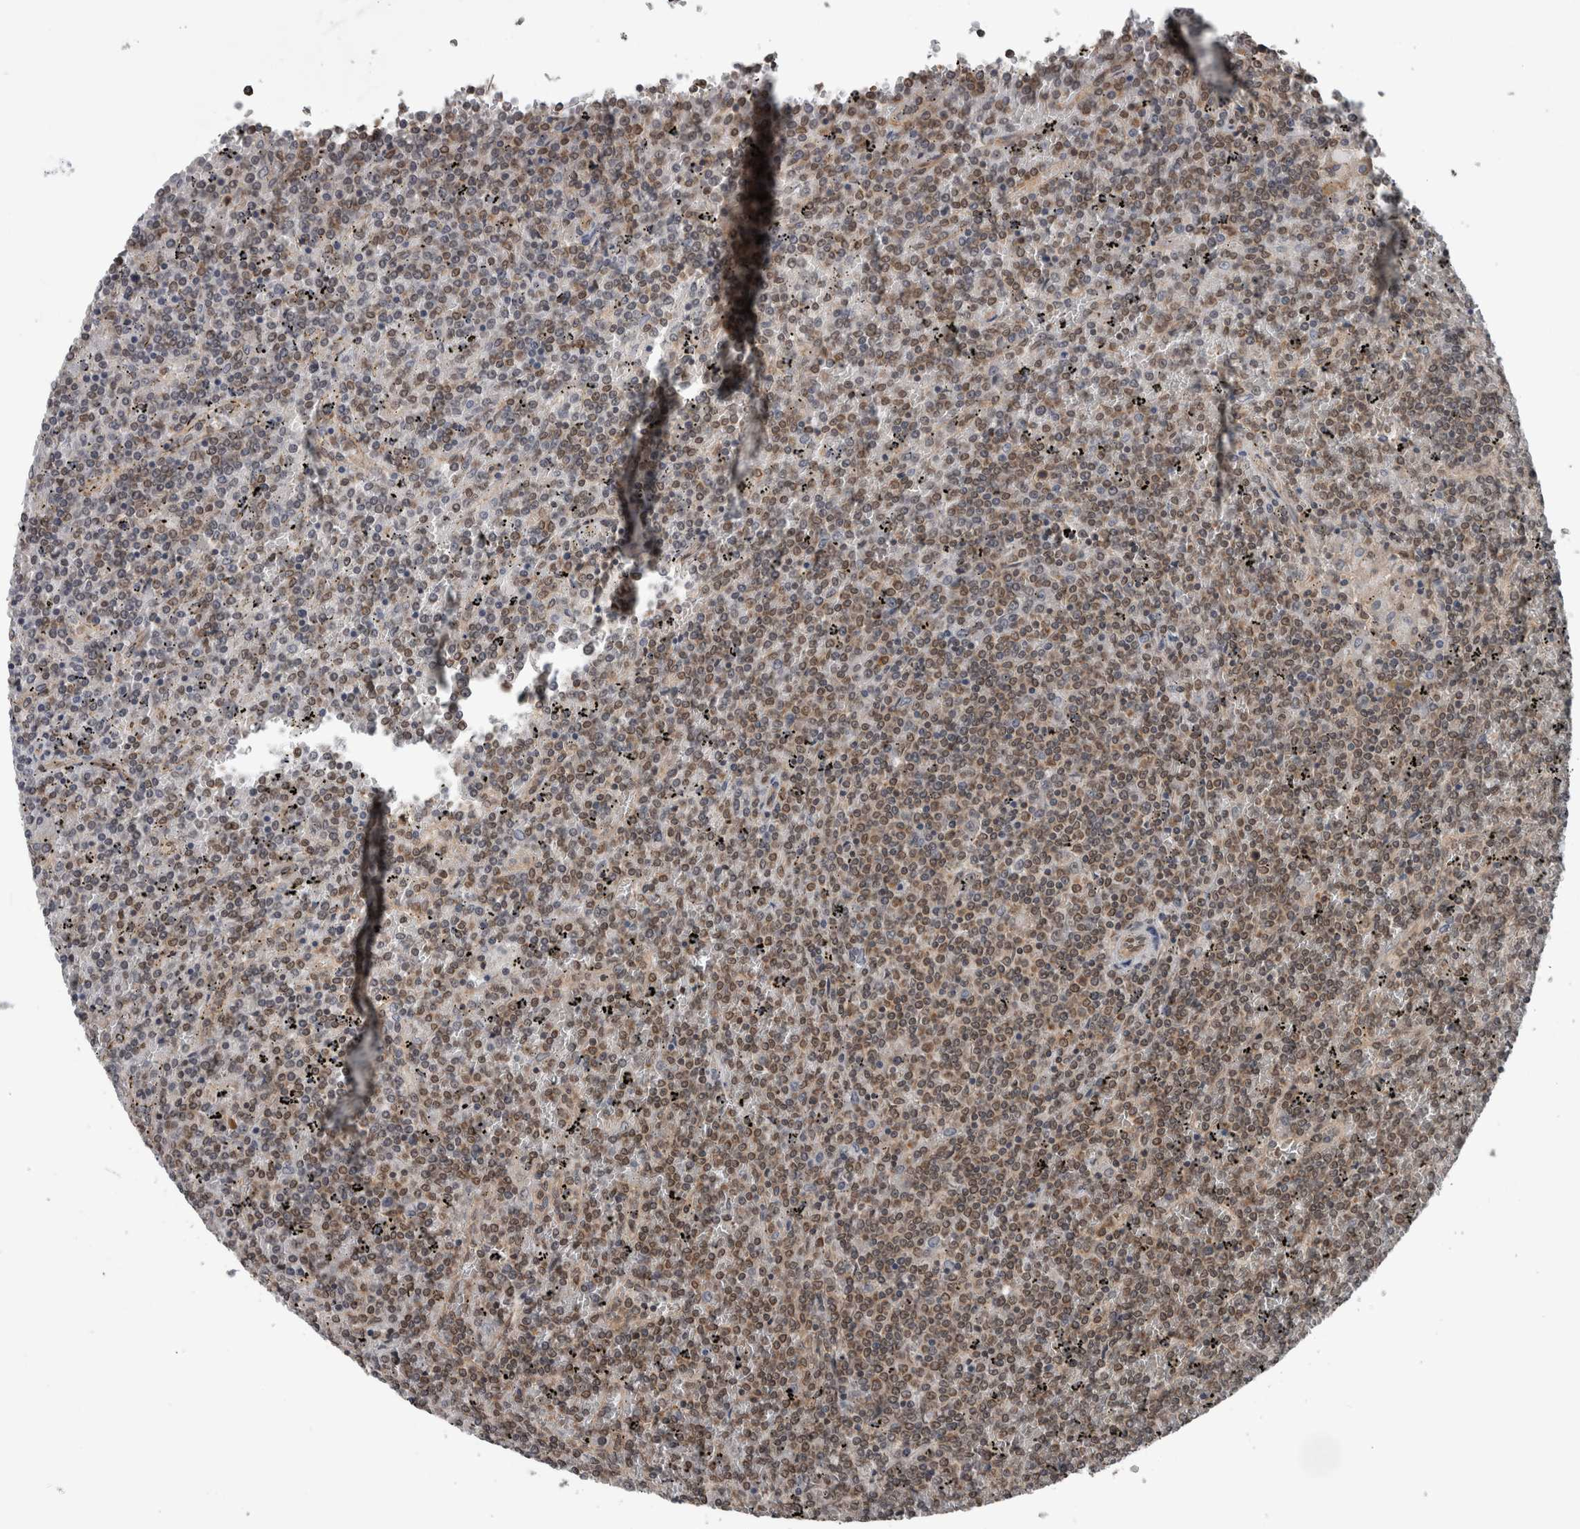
{"staining": {"intensity": "weak", "quantity": "25%-75%", "location": "nuclear"}, "tissue": "lymphoma", "cell_type": "Tumor cells", "image_type": "cancer", "snomed": [{"axis": "morphology", "description": "Malignant lymphoma, non-Hodgkin's type, Low grade"}, {"axis": "topography", "description": "Spleen"}], "caption": "IHC staining of lymphoma, which demonstrates low levels of weak nuclear positivity in about 25%-75% of tumor cells indicating weak nuclear protein staining. The staining was performed using DAB (brown) for protein detection and nuclei were counterstained in hematoxylin (blue).", "gene": "ENY2", "patient": {"sex": "female", "age": 19}}